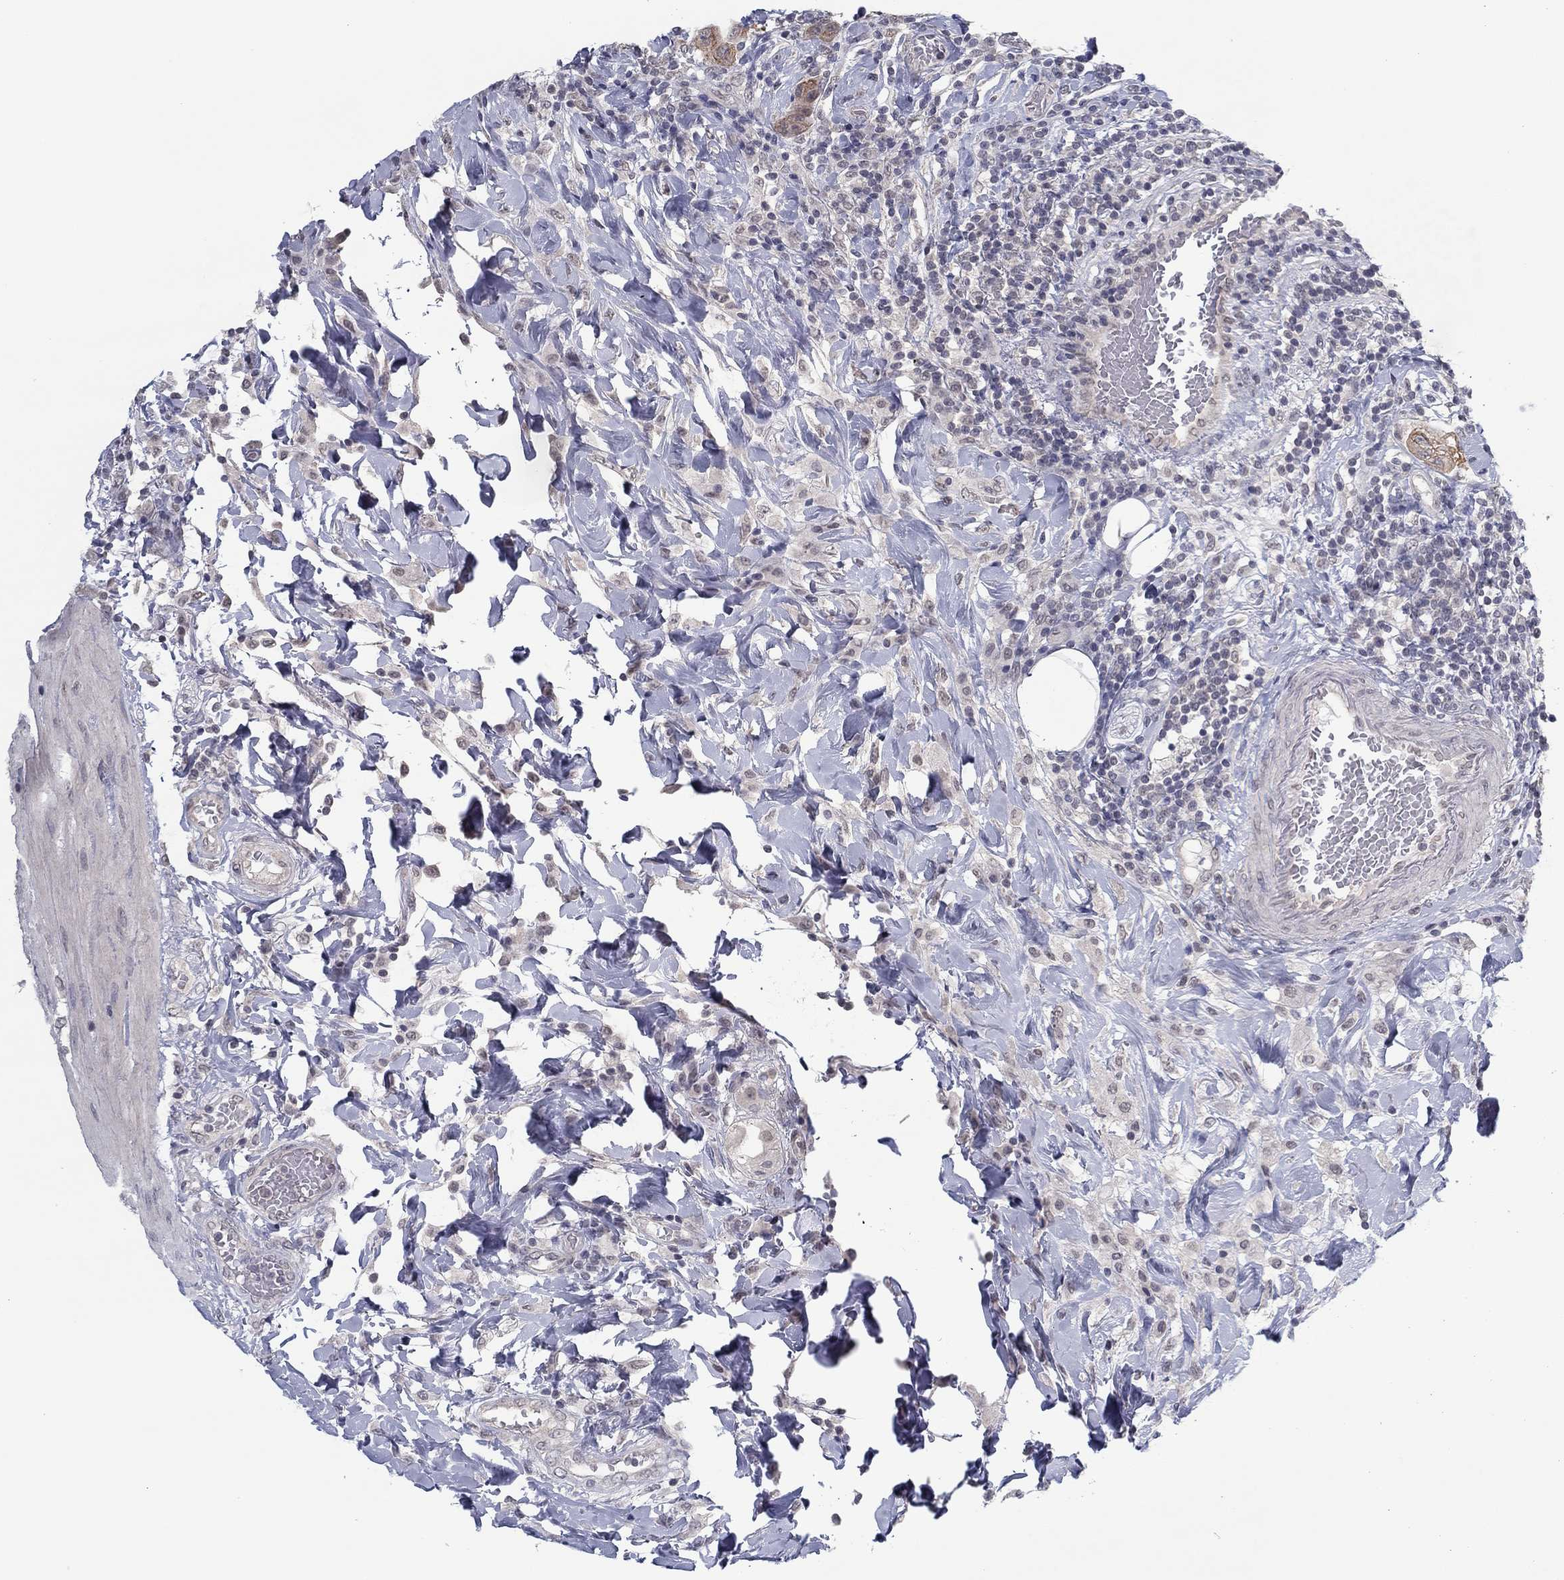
{"staining": {"intensity": "moderate", "quantity": "25%-75%", "location": "cytoplasmic/membranous"}, "tissue": "colorectal cancer", "cell_type": "Tumor cells", "image_type": "cancer", "snomed": [{"axis": "morphology", "description": "Adenocarcinoma, NOS"}, {"axis": "topography", "description": "Colon"}], "caption": "Human colorectal adenocarcinoma stained with a protein marker displays moderate staining in tumor cells.", "gene": "SLC22A2", "patient": {"sex": "female", "age": 69}}